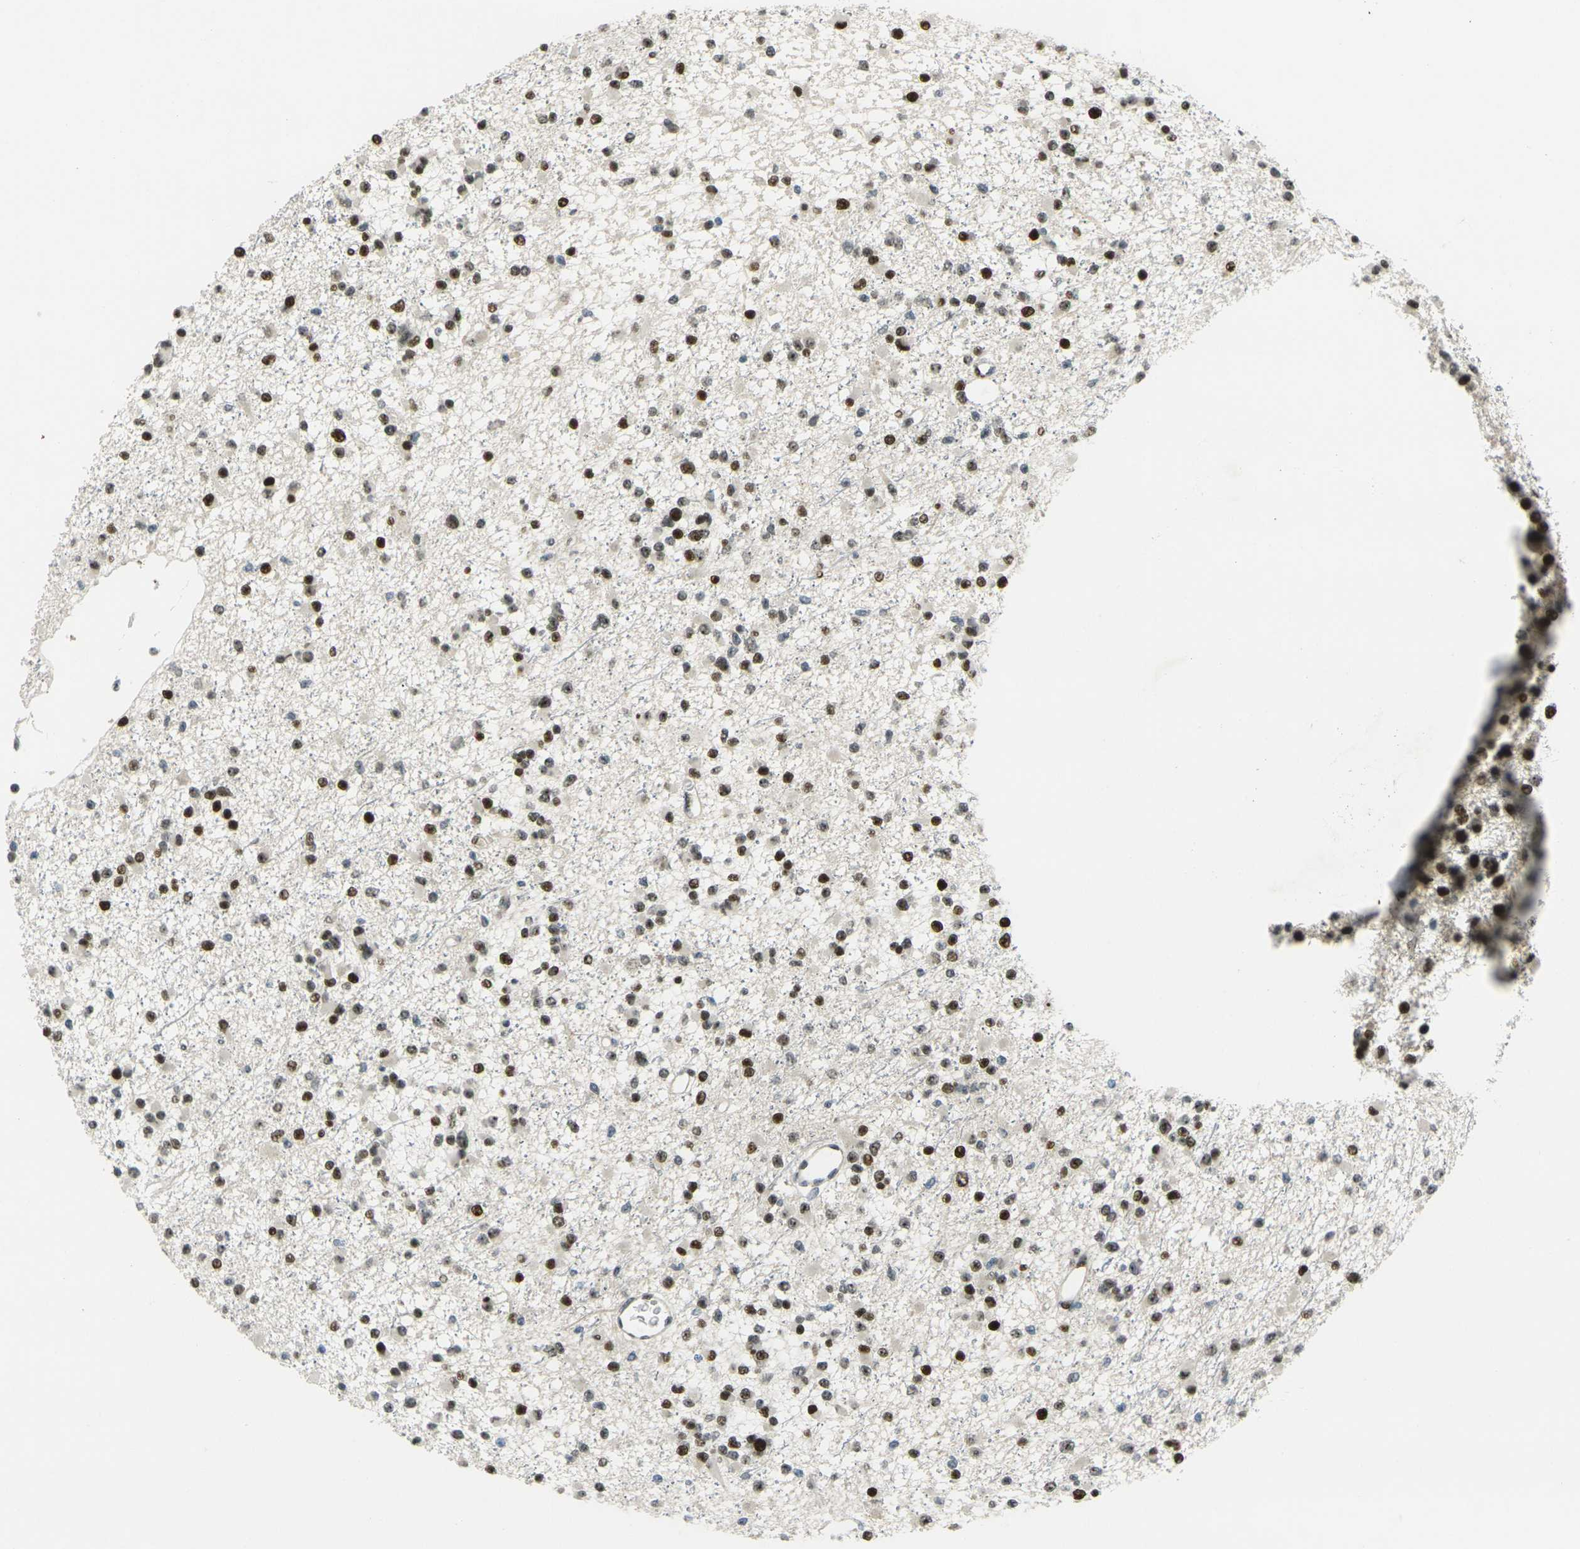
{"staining": {"intensity": "strong", "quantity": ">75%", "location": "nuclear"}, "tissue": "glioma", "cell_type": "Tumor cells", "image_type": "cancer", "snomed": [{"axis": "morphology", "description": "Glioma, malignant, Low grade"}, {"axis": "topography", "description": "Brain"}], "caption": "Protein staining of low-grade glioma (malignant) tissue demonstrates strong nuclear positivity in about >75% of tumor cells. The staining was performed using DAB (3,3'-diaminobenzidine) to visualize the protein expression in brown, while the nuclei were stained in blue with hematoxylin (Magnification: 20x).", "gene": "UBE2C", "patient": {"sex": "female", "age": 22}}